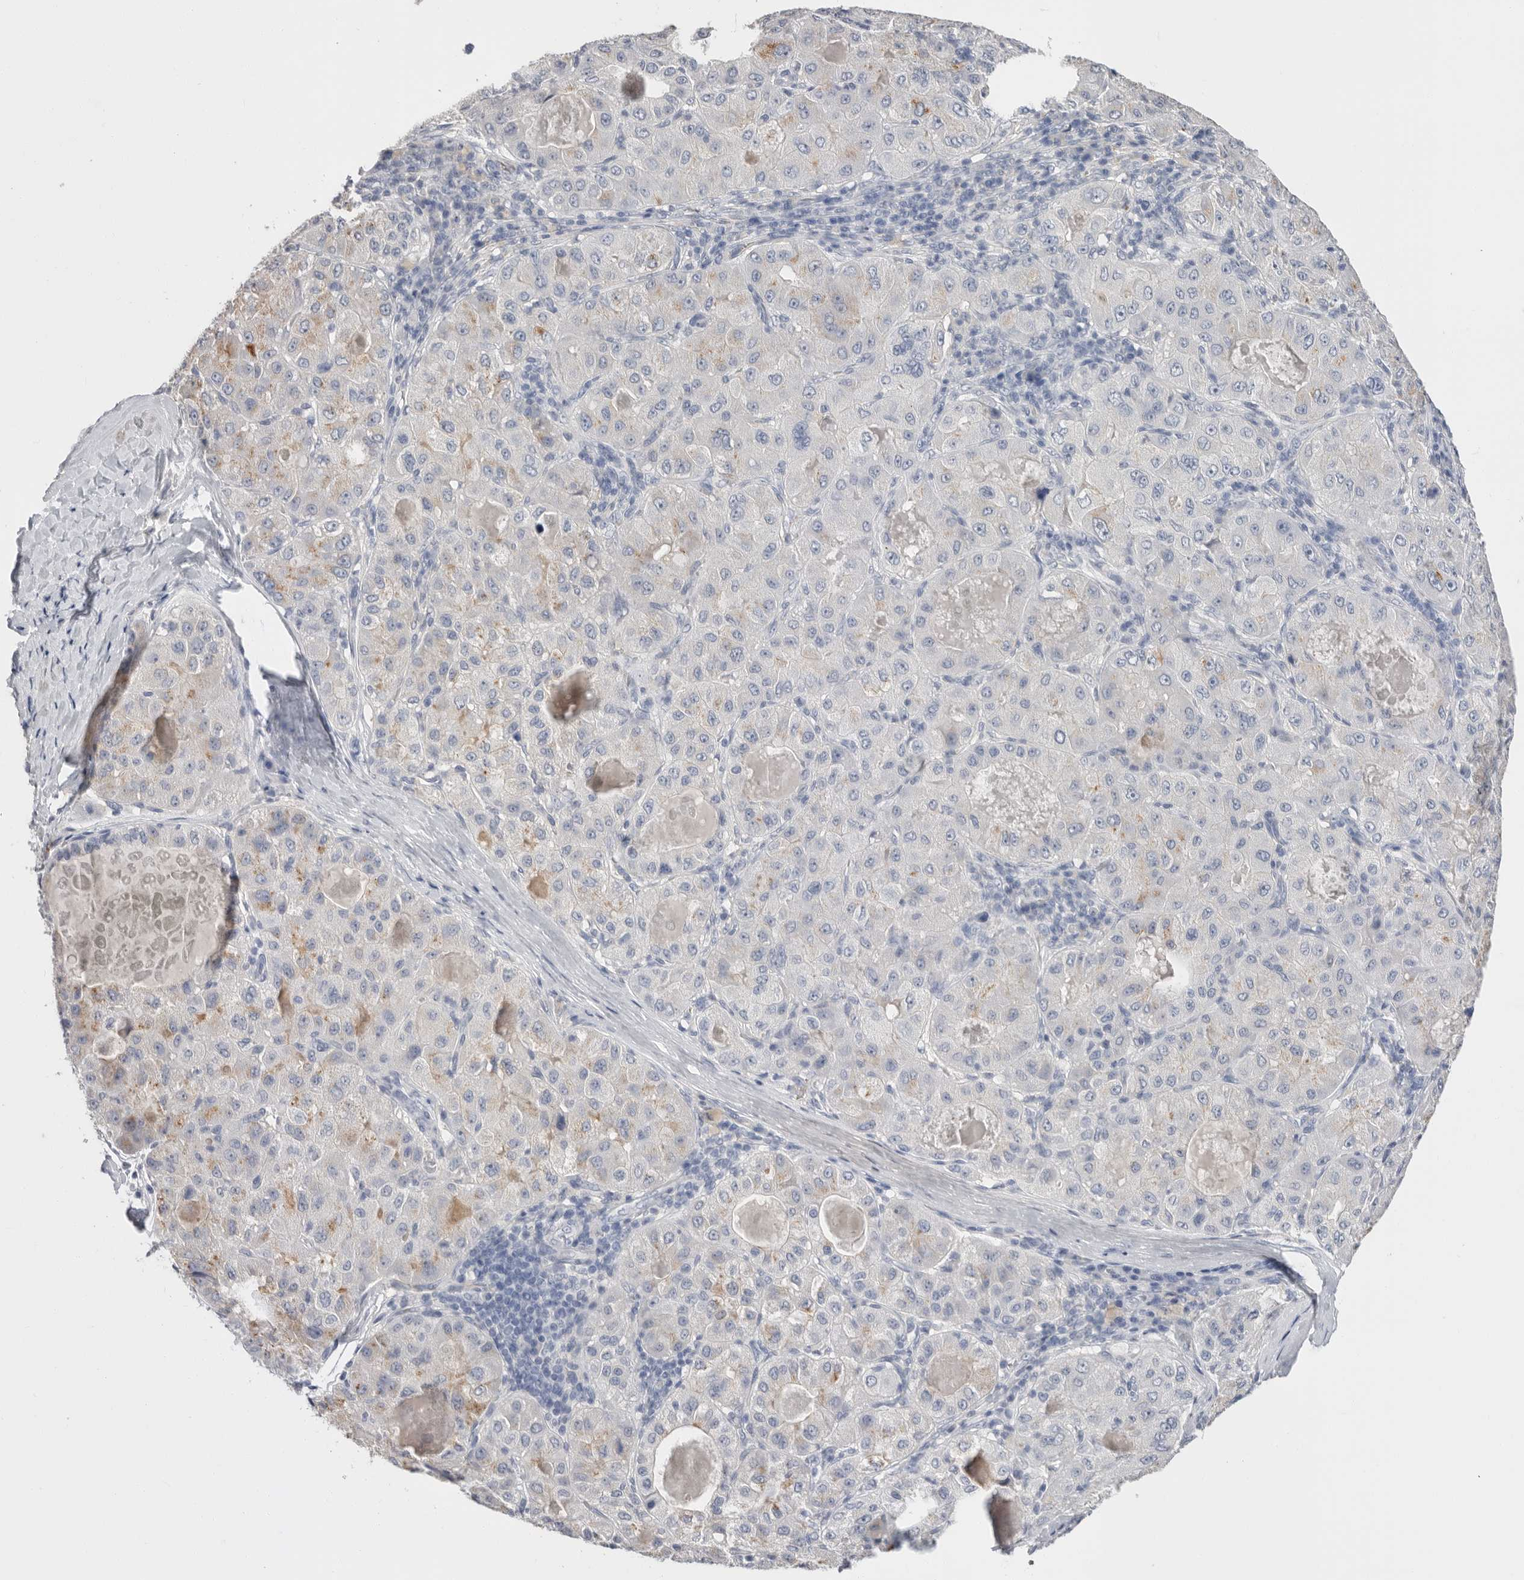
{"staining": {"intensity": "negative", "quantity": "none", "location": "none"}, "tissue": "liver cancer", "cell_type": "Tumor cells", "image_type": "cancer", "snomed": [{"axis": "morphology", "description": "Carcinoma, Hepatocellular, NOS"}, {"axis": "topography", "description": "Liver"}], "caption": "Photomicrograph shows no significant protein expression in tumor cells of liver cancer.", "gene": "APOA2", "patient": {"sex": "male", "age": 80}}